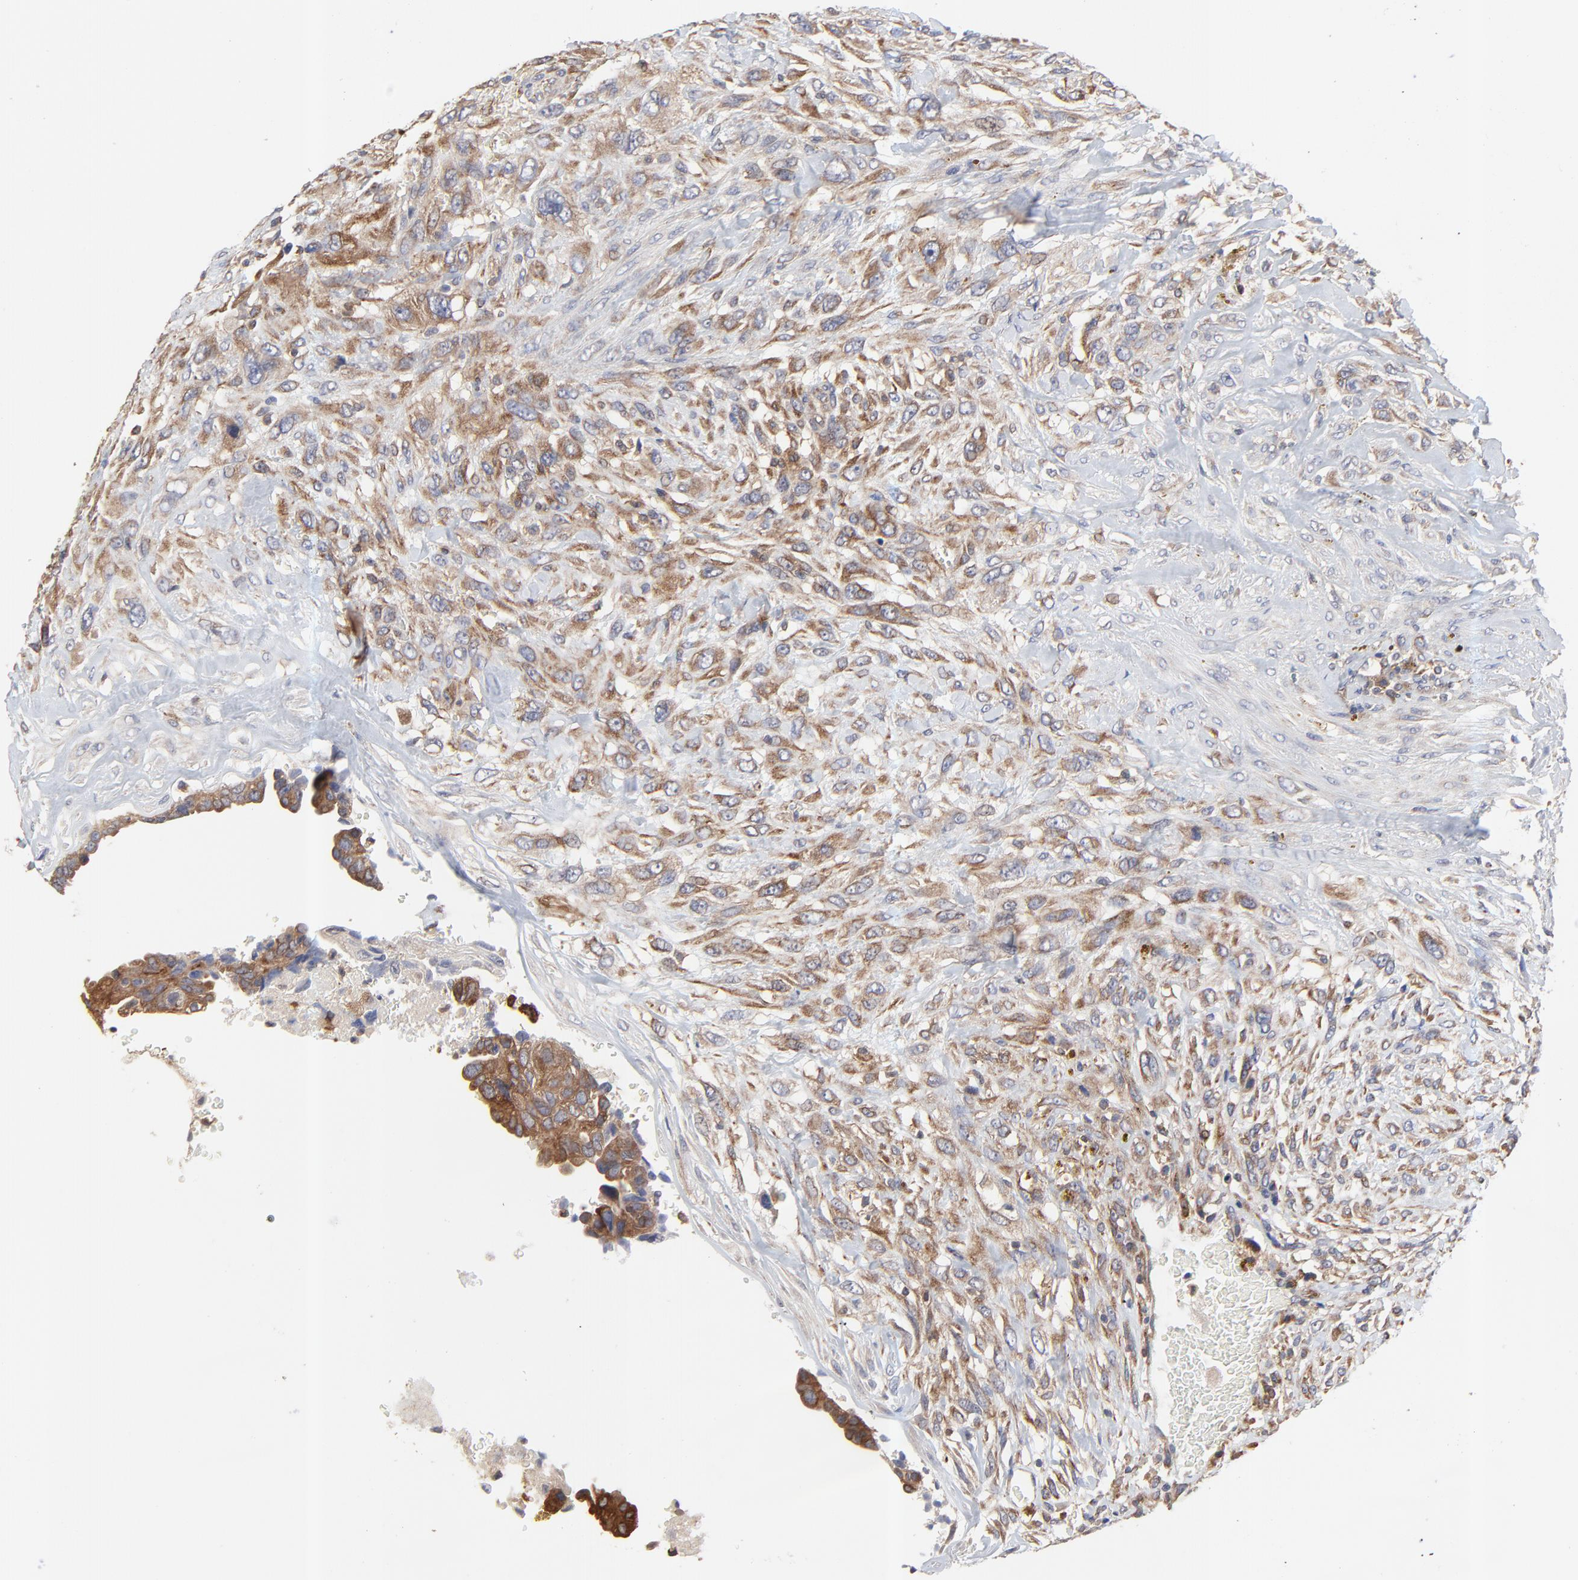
{"staining": {"intensity": "moderate", "quantity": ">75%", "location": "cytoplasmic/membranous"}, "tissue": "breast cancer", "cell_type": "Tumor cells", "image_type": "cancer", "snomed": [{"axis": "morphology", "description": "Neoplasm, malignant, NOS"}, {"axis": "topography", "description": "Breast"}], "caption": "An immunohistochemistry micrograph of neoplastic tissue is shown. Protein staining in brown labels moderate cytoplasmic/membranous positivity in breast malignant neoplasm within tumor cells. (DAB (3,3'-diaminobenzidine) IHC, brown staining for protein, blue staining for nuclei).", "gene": "RAB9A", "patient": {"sex": "female", "age": 50}}